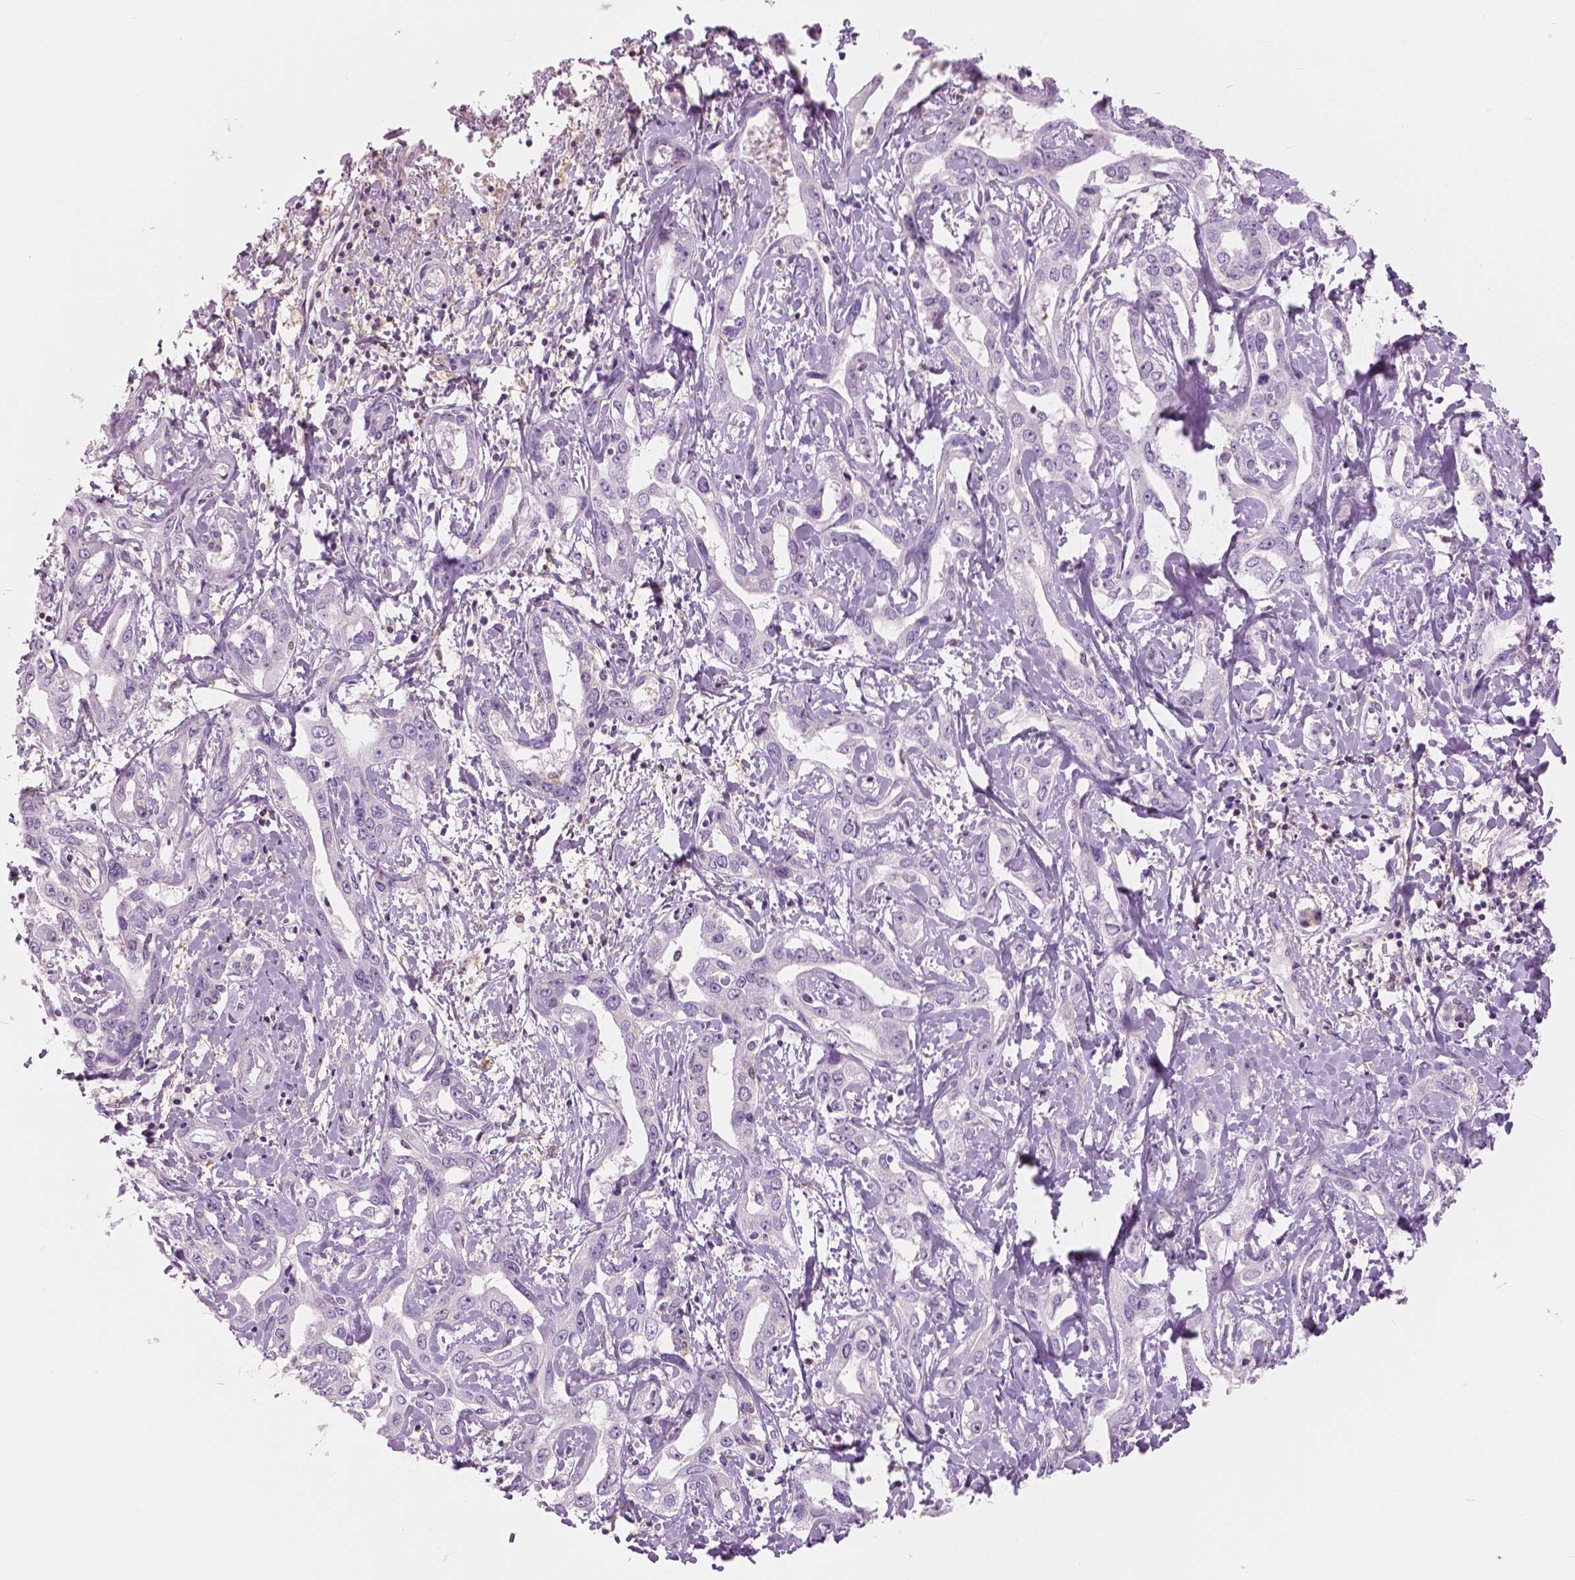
{"staining": {"intensity": "negative", "quantity": "none", "location": "none"}, "tissue": "liver cancer", "cell_type": "Tumor cells", "image_type": "cancer", "snomed": [{"axis": "morphology", "description": "Cholangiocarcinoma"}, {"axis": "topography", "description": "Liver"}], "caption": "A high-resolution micrograph shows immunohistochemistry (IHC) staining of liver cholangiocarcinoma, which demonstrates no significant expression in tumor cells.", "gene": "GALM", "patient": {"sex": "male", "age": 59}}